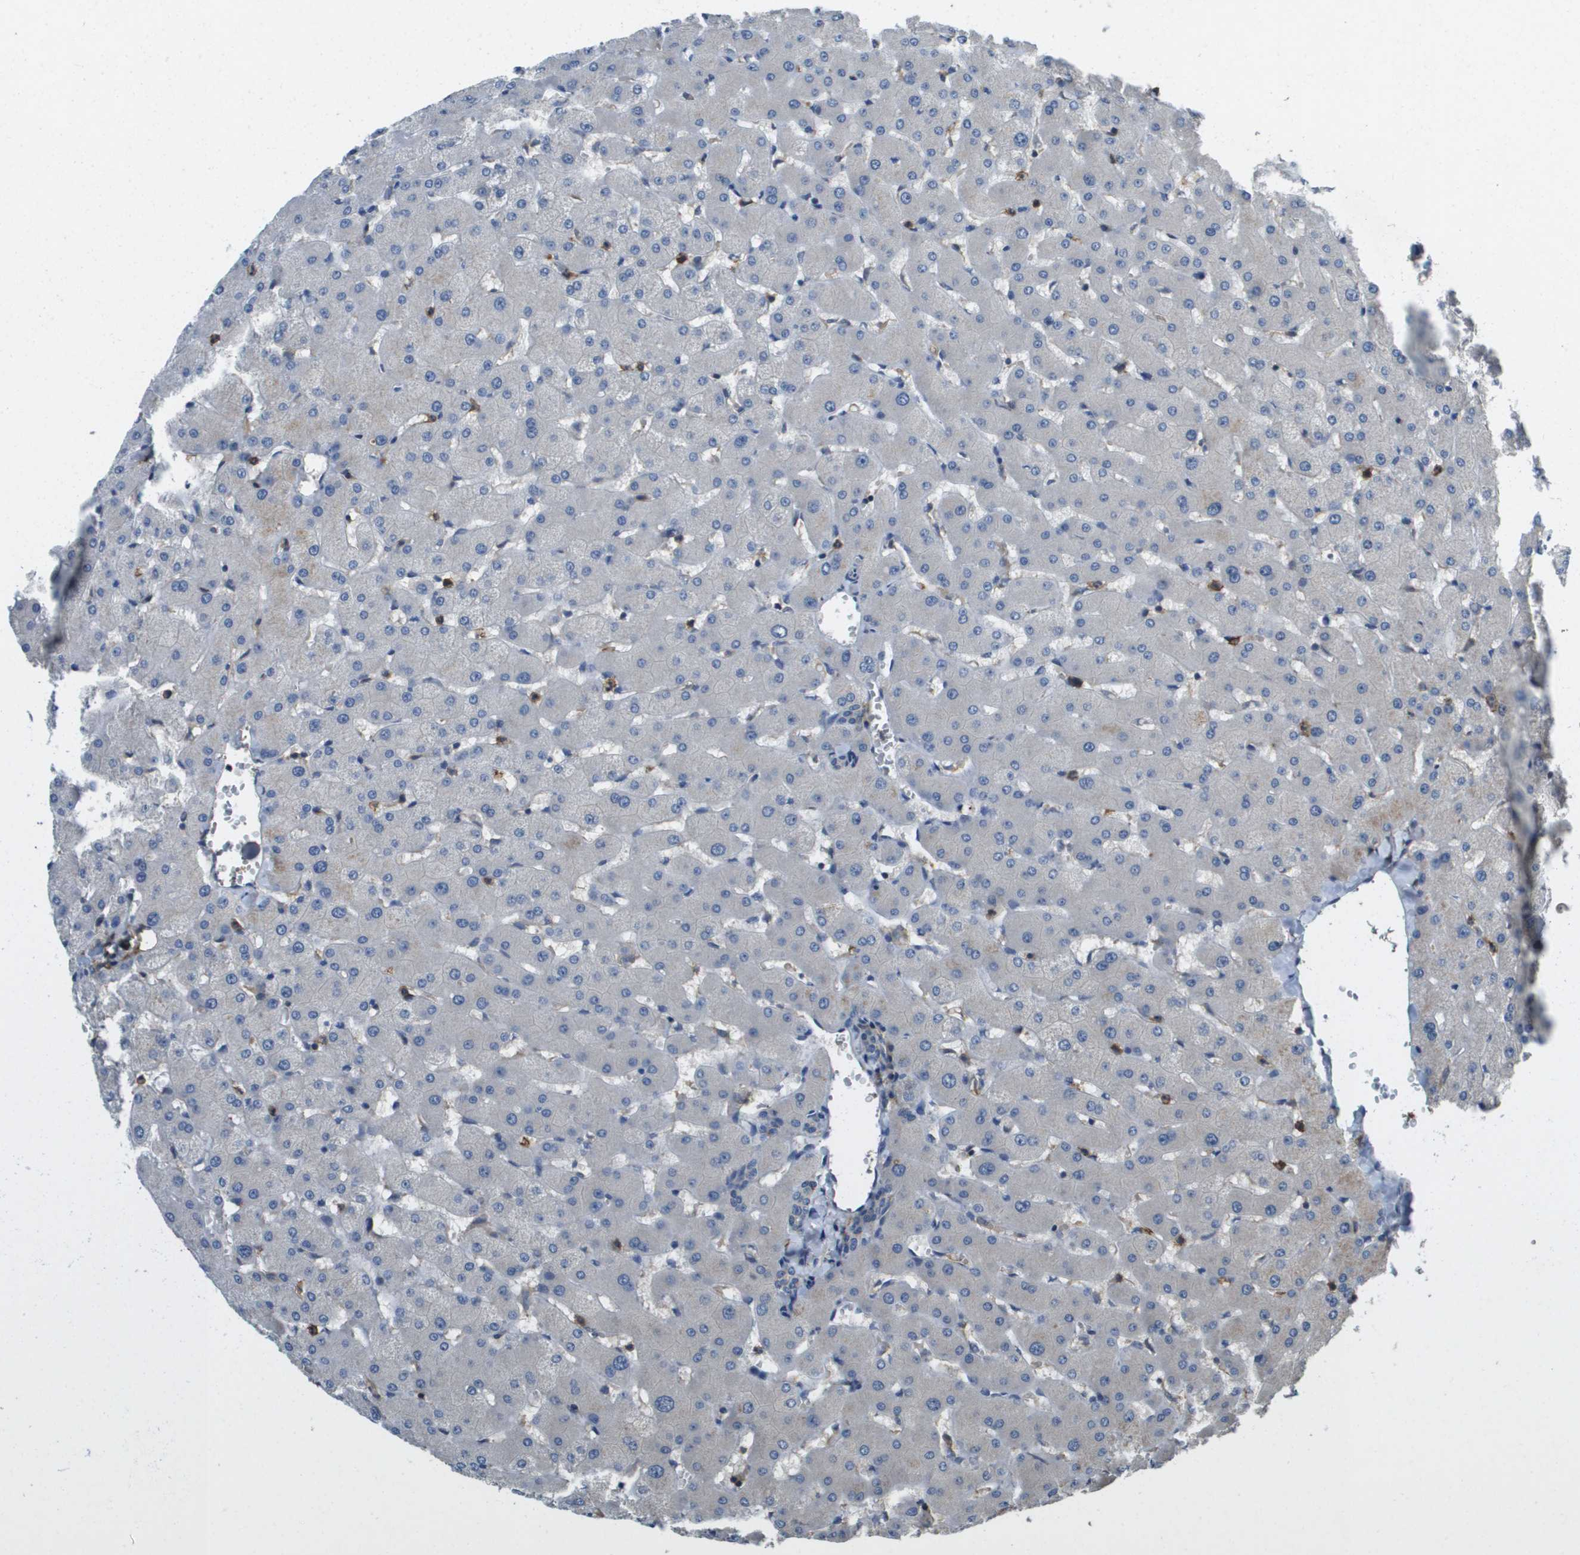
{"staining": {"intensity": "negative", "quantity": "none", "location": "none"}, "tissue": "liver", "cell_type": "Cholangiocytes", "image_type": "normal", "snomed": [{"axis": "morphology", "description": "Normal tissue, NOS"}, {"axis": "topography", "description": "Liver"}], "caption": "DAB (3,3'-diaminobenzidine) immunohistochemical staining of unremarkable liver displays no significant expression in cholangiocytes.", "gene": "SLC16A3", "patient": {"sex": "female", "age": 63}}